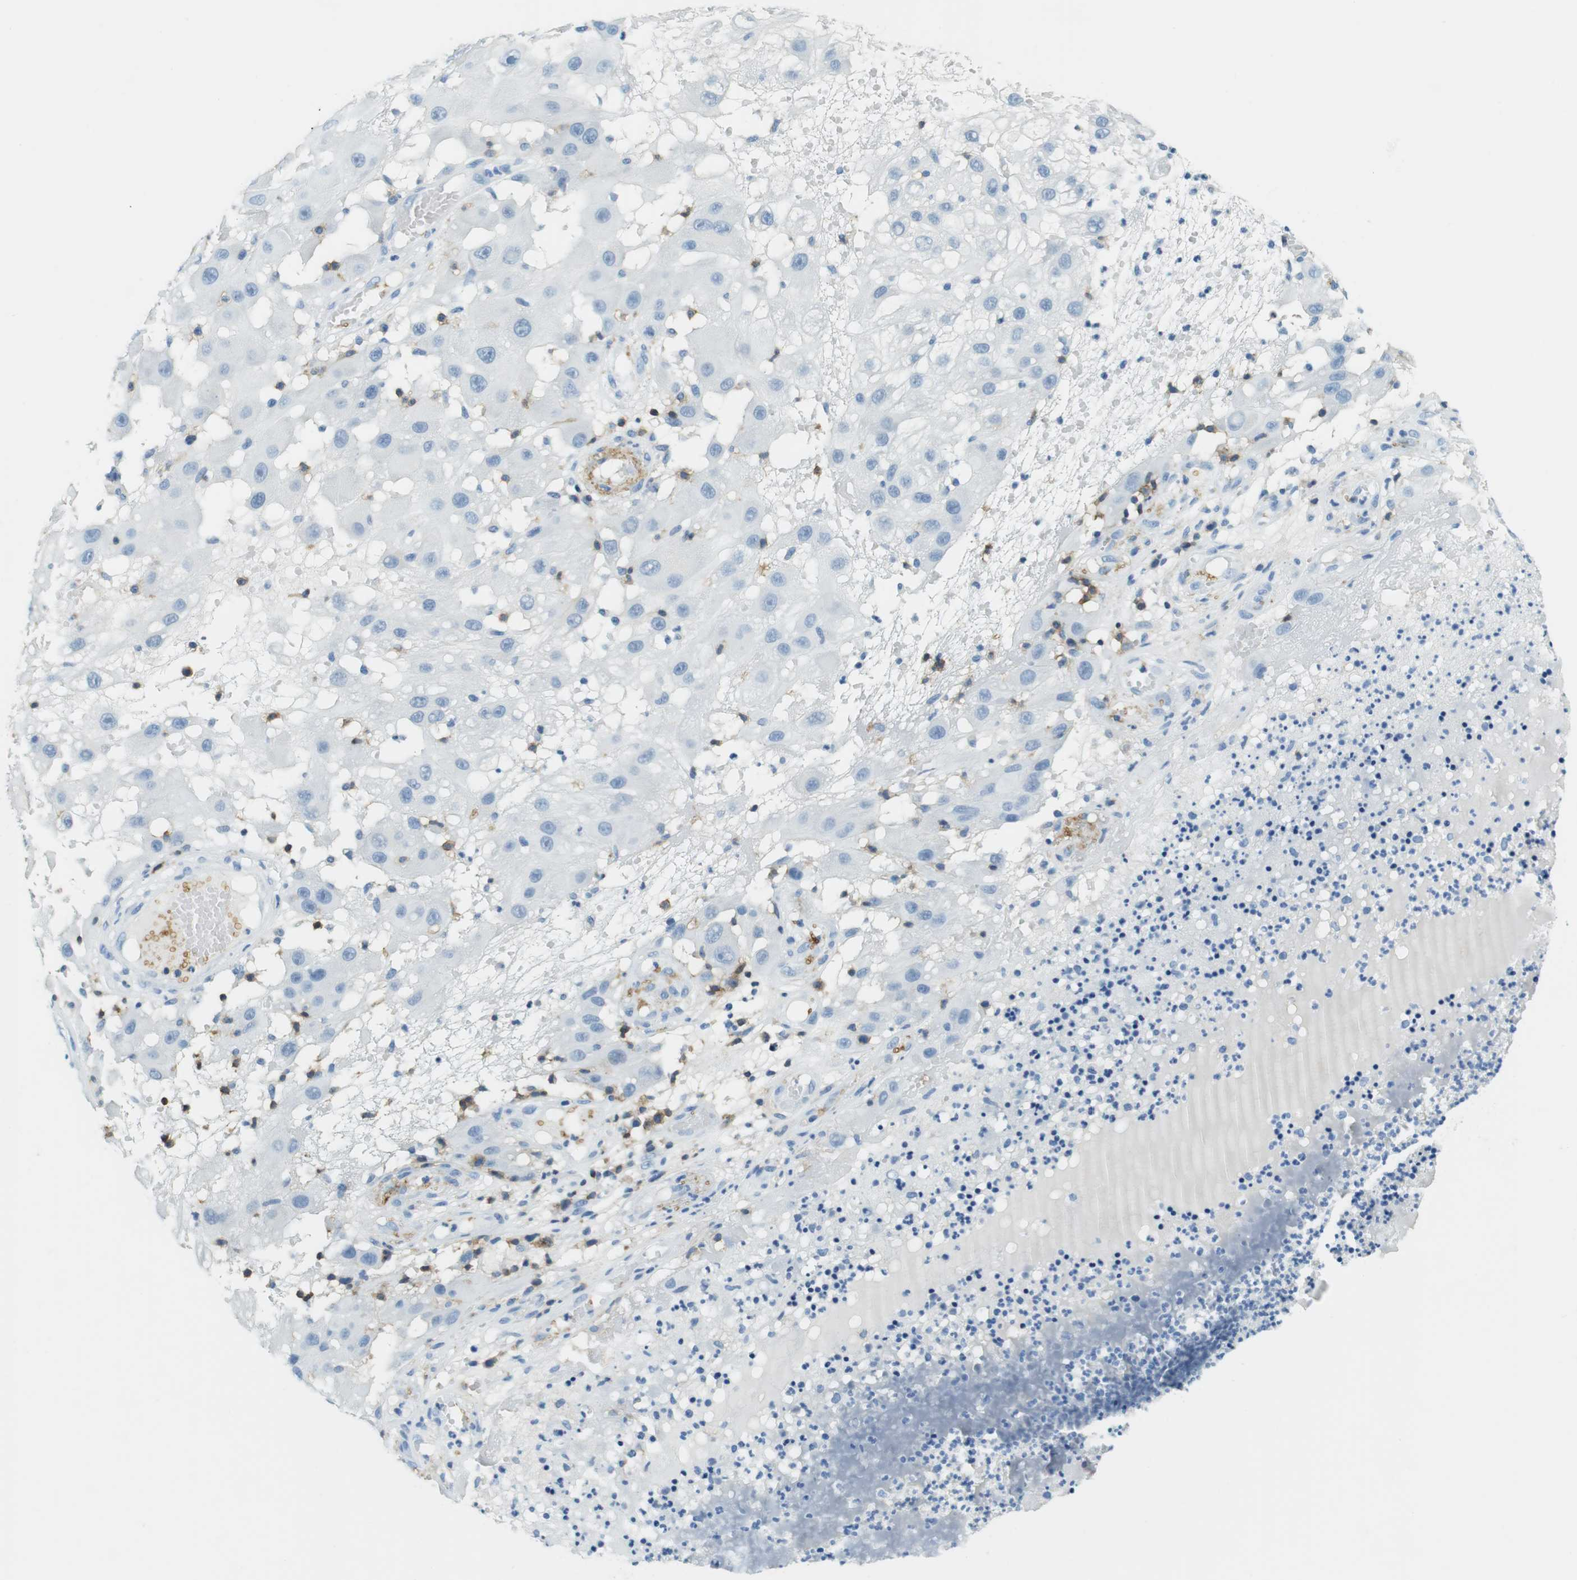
{"staining": {"intensity": "negative", "quantity": "none", "location": "none"}, "tissue": "melanoma", "cell_type": "Tumor cells", "image_type": "cancer", "snomed": [{"axis": "morphology", "description": "Malignant melanoma, NOS"}, {"axis": "topography", "description": "Skin"}], "caption": "The micrograph shows no significant positivity in tumor cells of melanoma. (DAB immunohistochemistry with hematoxylin counter stain).", "gene": "LAT", "patient": {"sex": "female", "age": 81}}